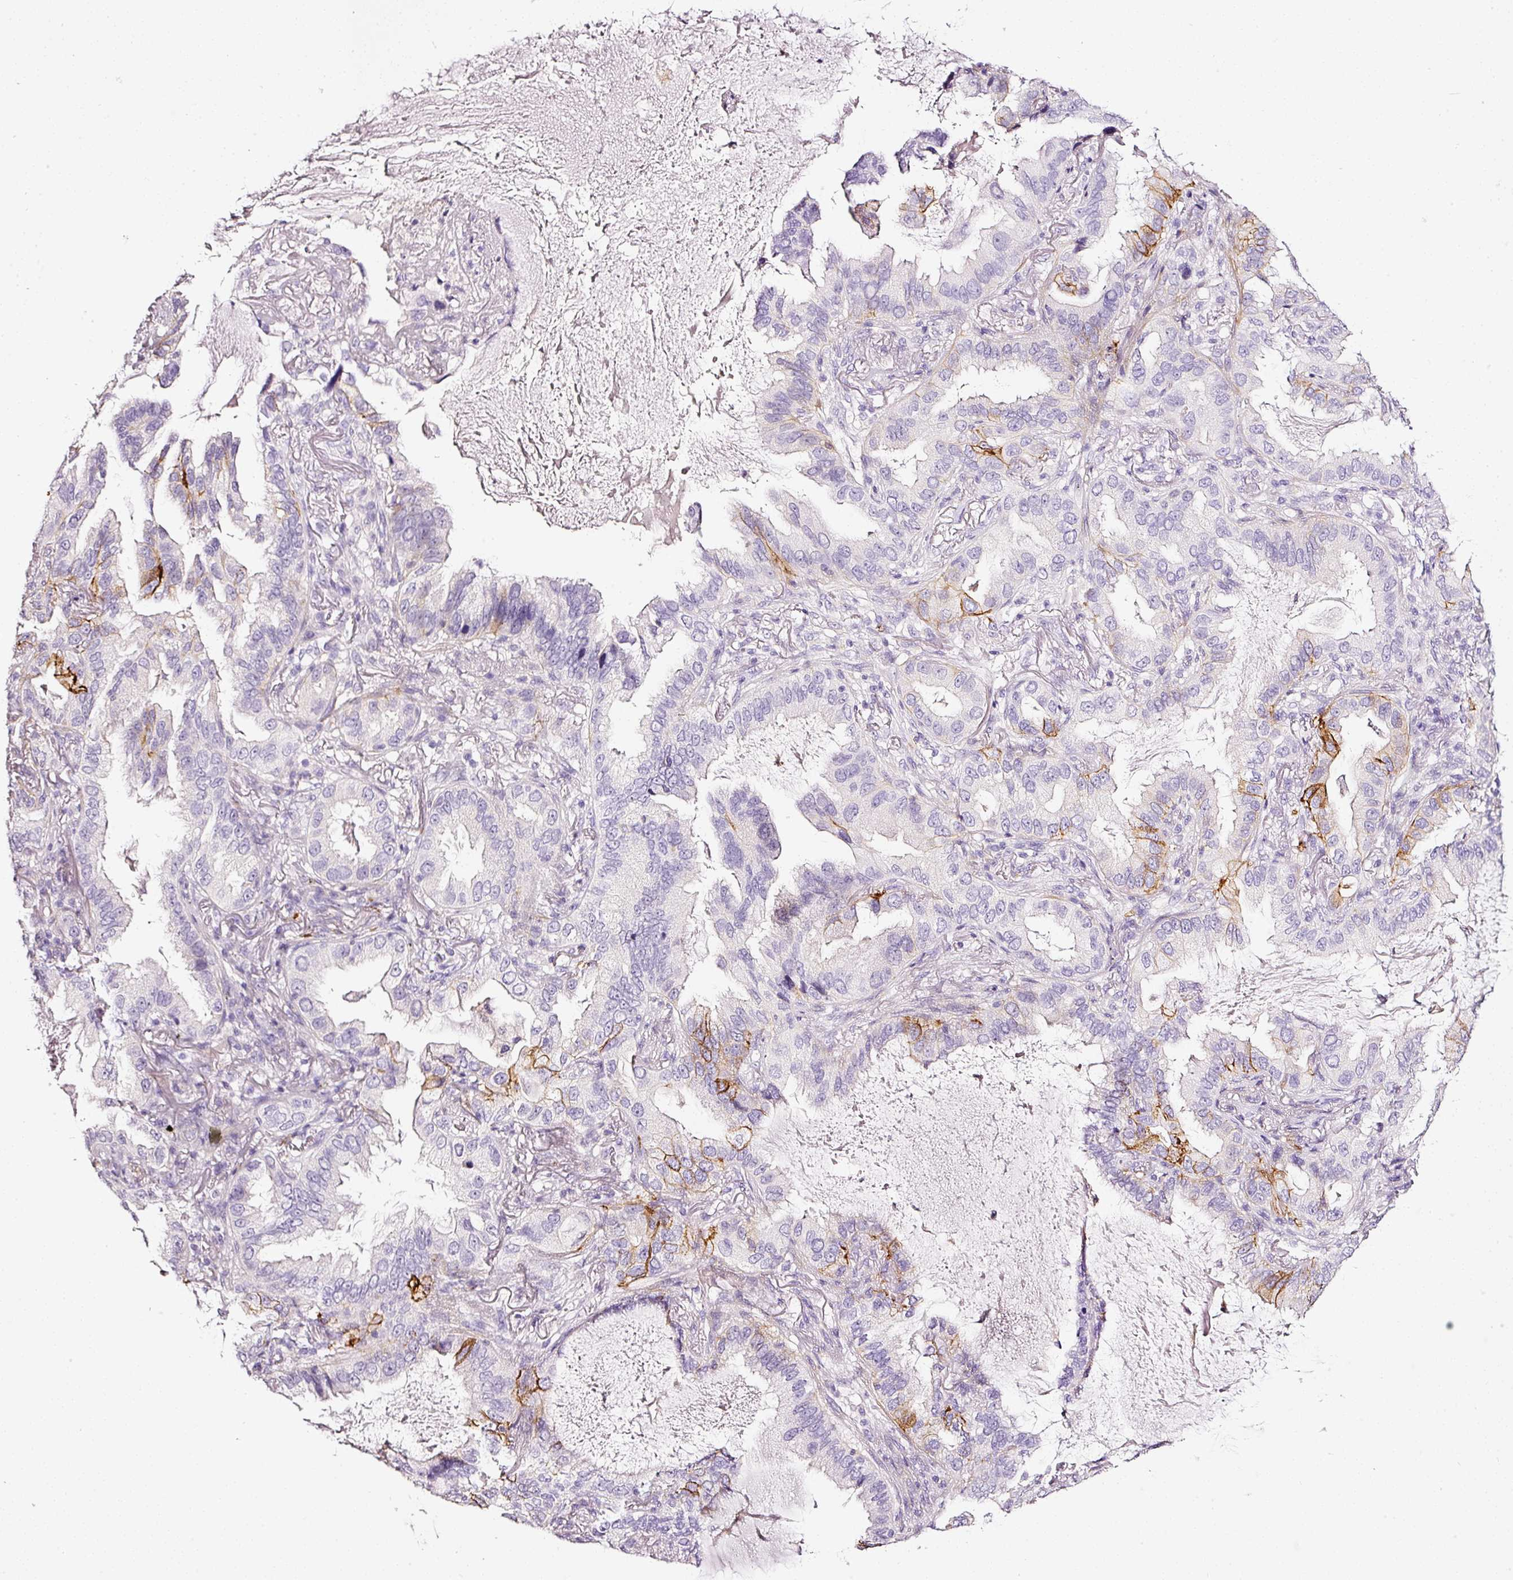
{"staining": {"intensity": "negative", "quantity": "none", "location": "none"}, "tissue": "lung cancer", "cell_type": "Tumor cells", "image_type": "cancer", "snomed": [{"axis": "morphology", "description": "Adenocarcinoma, NOS"}, {"axis": "topography", "description": "Lung"}], "caption": "Immunohistochemistry (IHC) micrograph of human lung adenocarcinoma stained for a protein (brown), which displays no staining in tumor cells.", "gene": "CYB561A3", "patient": {"sex": "female", "age": 69}}